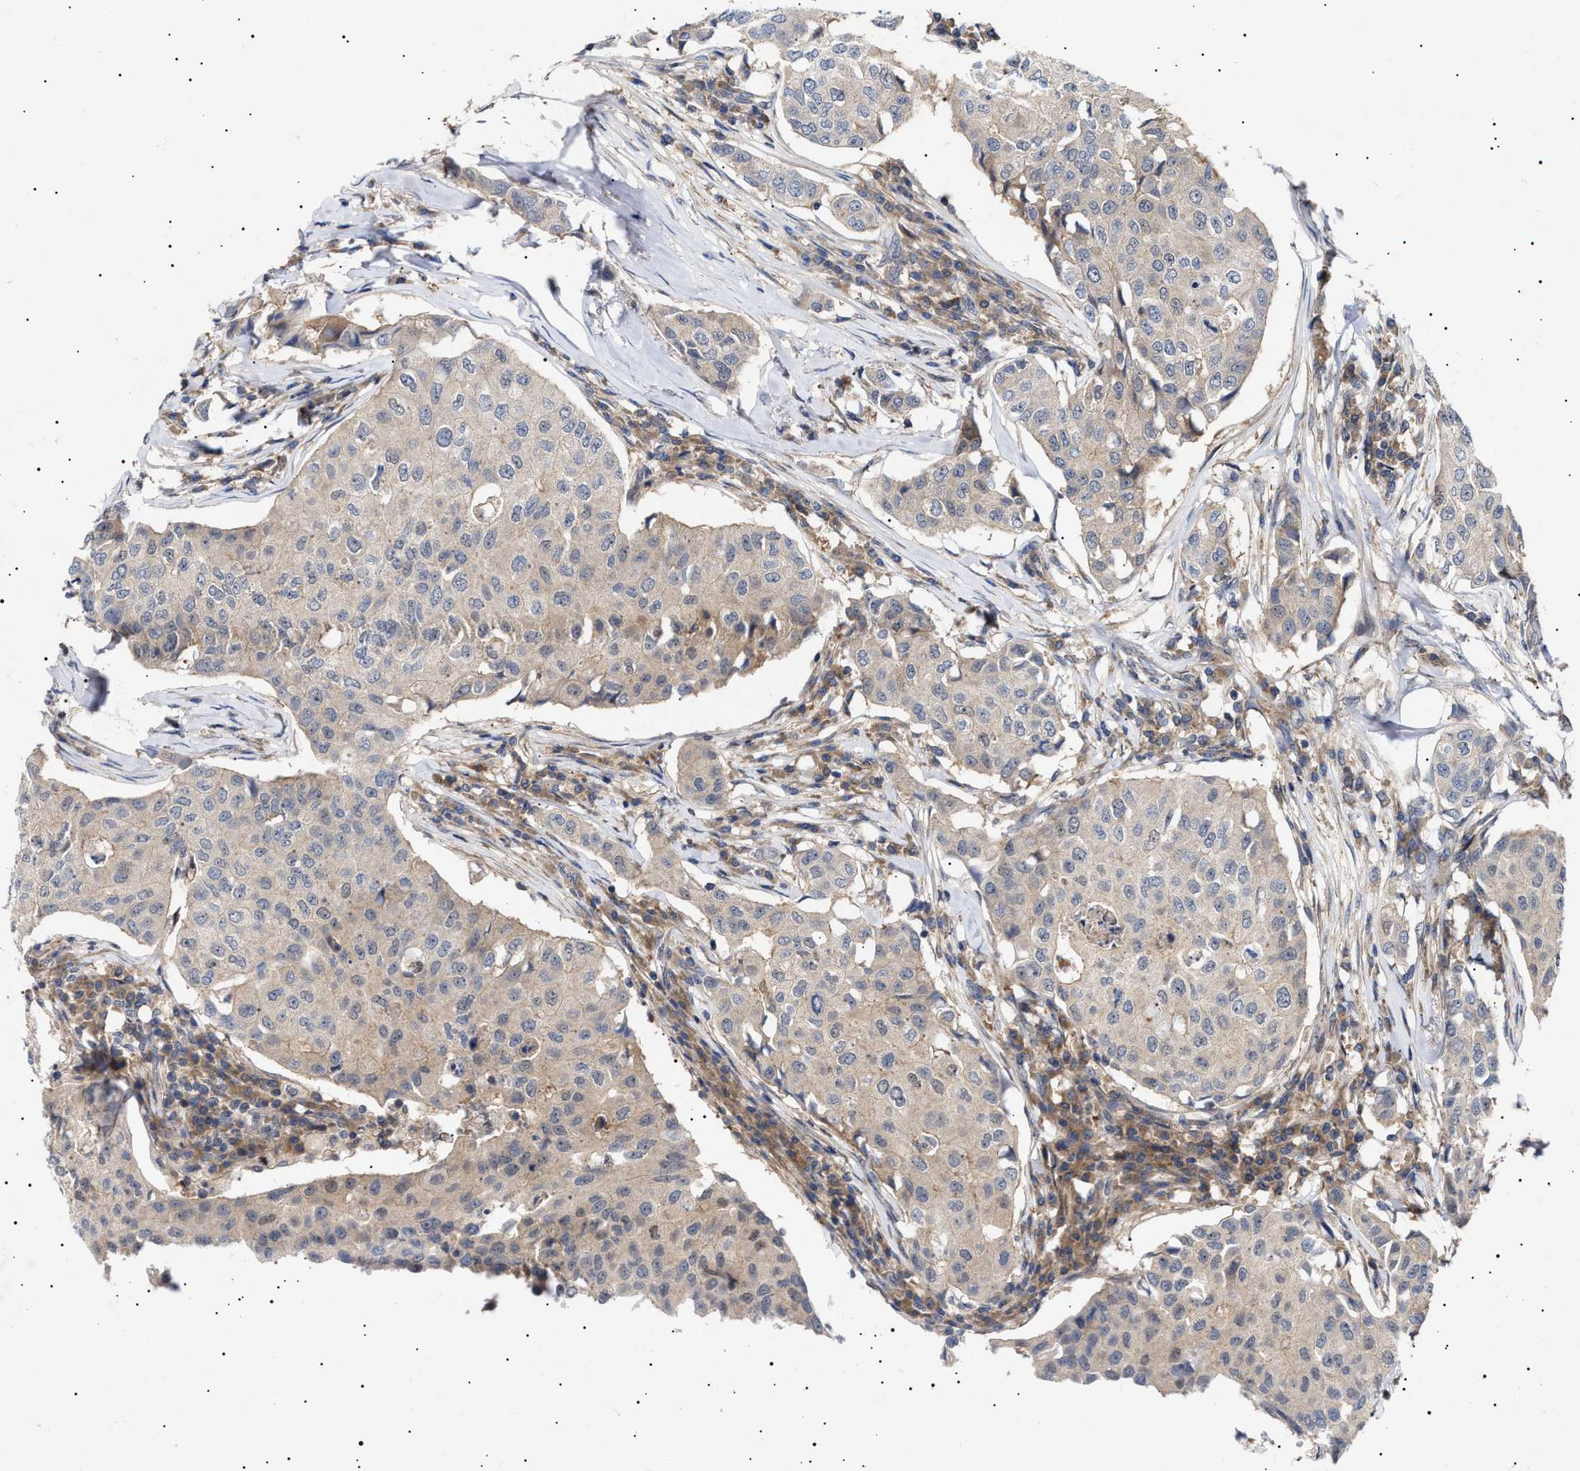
{"staining": {"intensity": "weak", "quantity": "25%-75%", "location": "cytoplasmic/membranous"}, "tissue": "breast cancer", "cell_type": "Tumor cells", "image_type": "cancer", "snomed": [{"axis": "morphology", "description": "Duct carcinoma"}, {"axis": "topography", "description": "Breast"}], "caption": "The immunohistochemical stain shows weak cytoplasmic/membranous expression in tumor cells of breast cancer tissue.", "gene": "NPLOC4", "patient": {"sex": "female", "age": 80}}